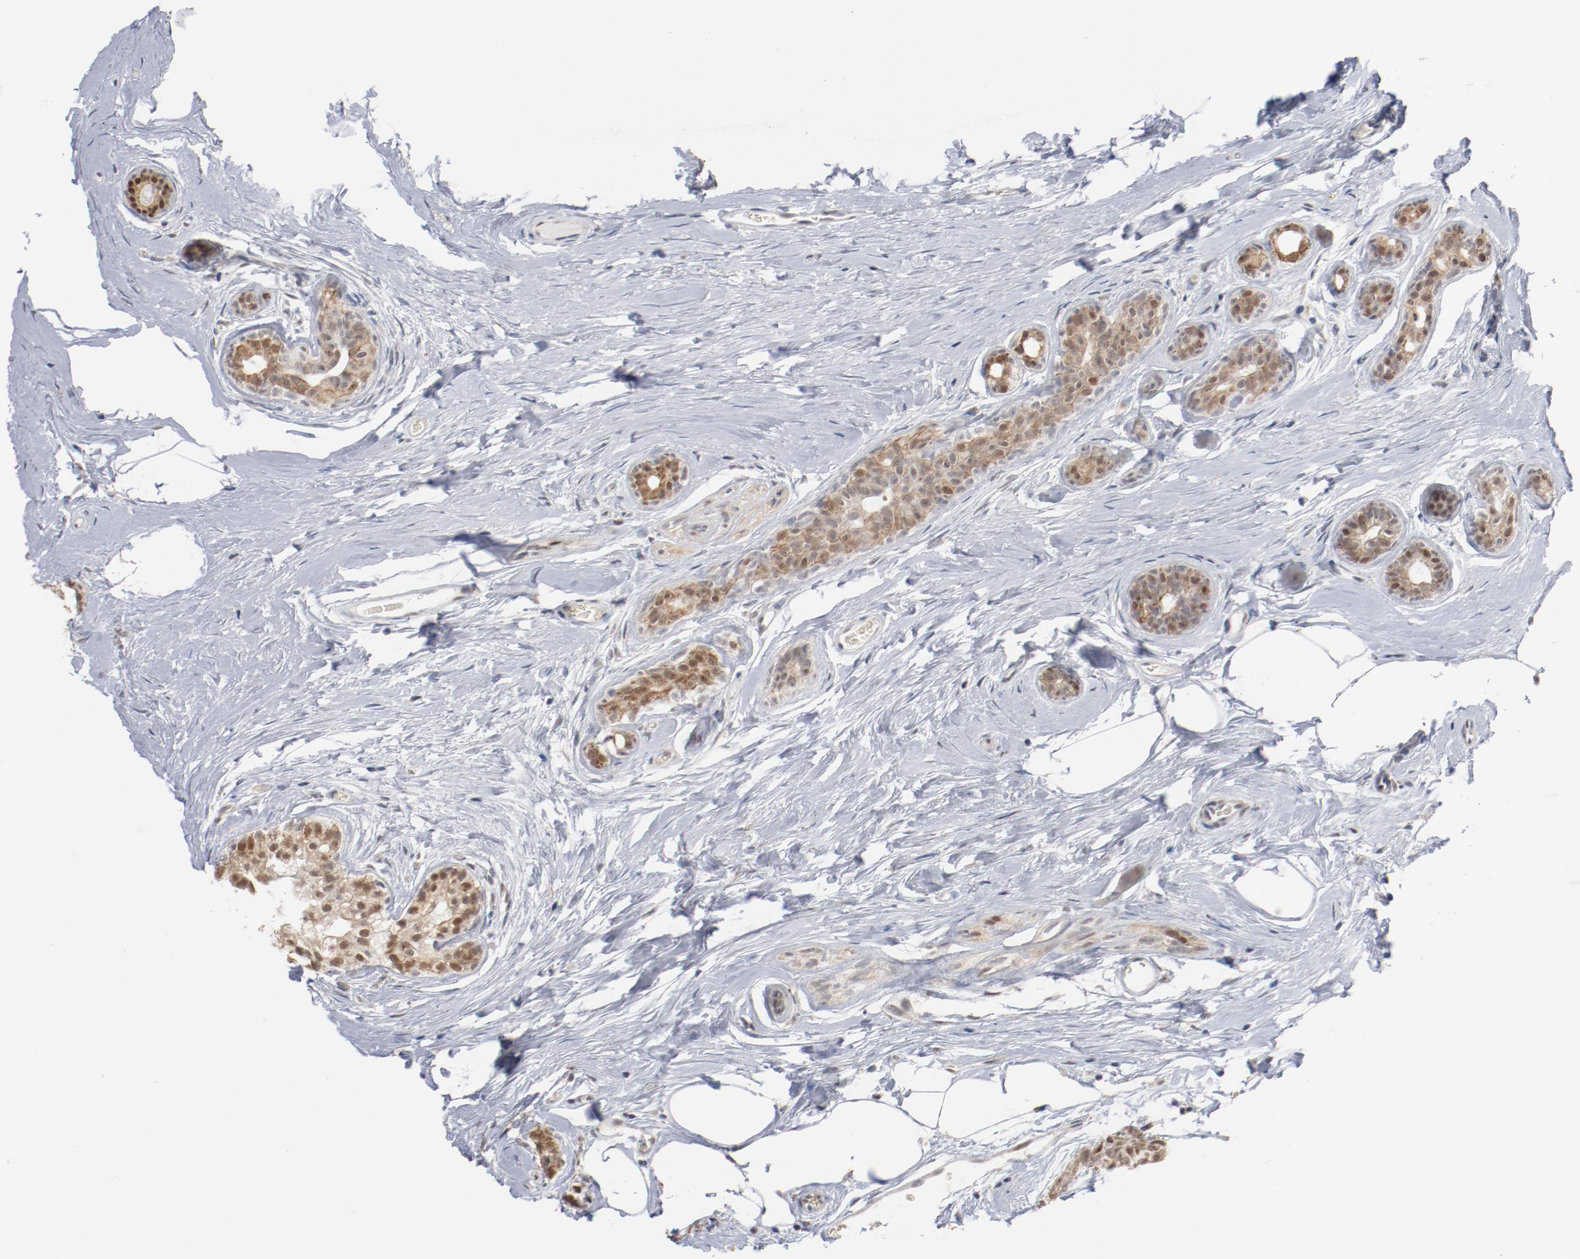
{"staining": {"intensity": "weak", "quantity": "25%-75%", "location": "nuclear"}, "tissue": "breast cancer", "cell_type": "Tumor cells", "image_type": "cancer", "snomed": [{"axis": "morphology", "description": "Lobular carcinoma"}, {"axis": "topography", "description": "Breast"}], "caption": "Breast lobular carcinoma tissue reveals weak nuclear staining in about 25%-75% of tumor cells", "gene": "ERICH1", "patient": {"sex": "female", "age": 60}}